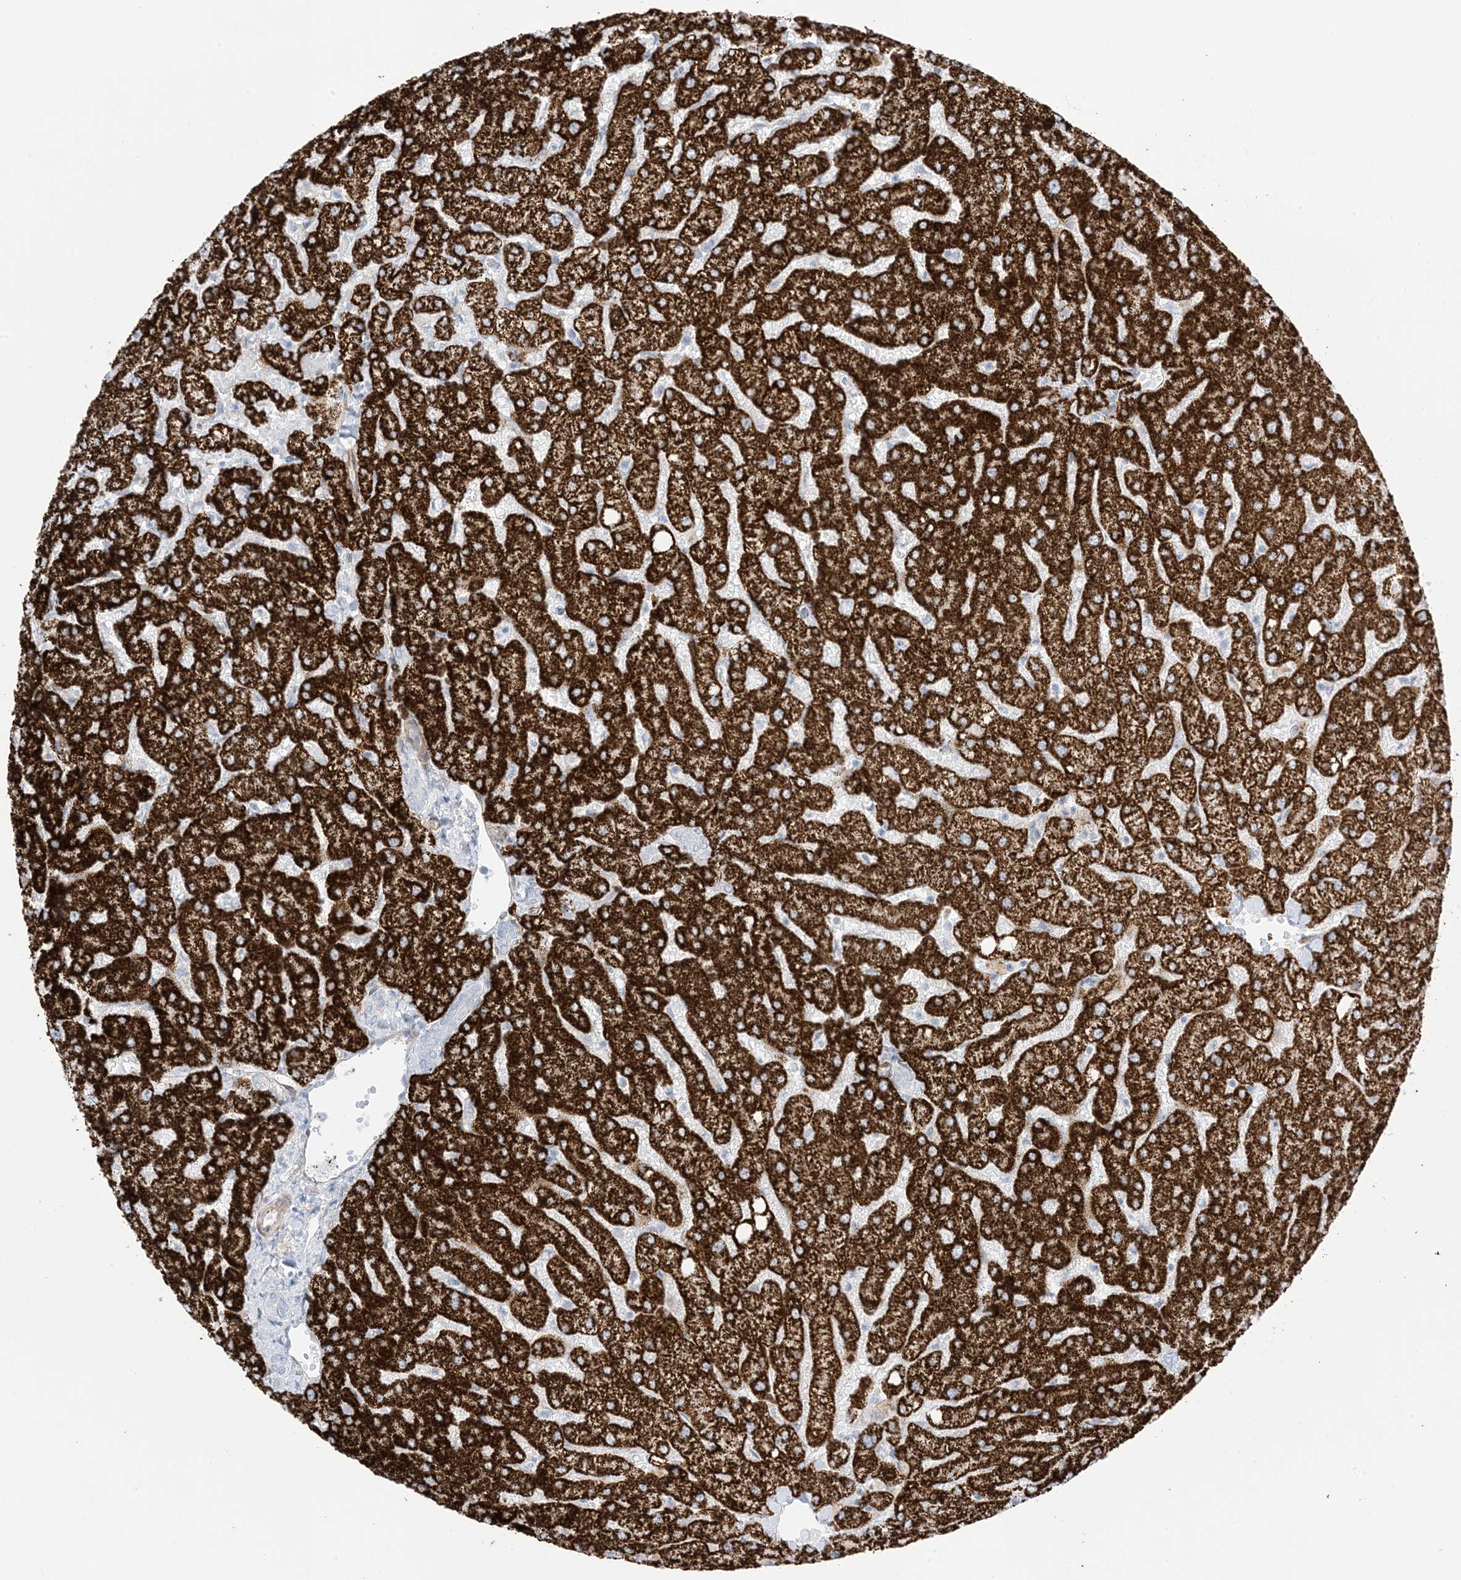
{"staining": {"intensity": "negative", "quantity": "none", "location": "none"}, "tissue": "liver", "cell_type": "Cholangiocytes", "image_type": "normal", "snomed": [{"axis": "morphology", "description": "Normal tissue, NOS"}, {"axis": "topography", "description": "Liver"}], "caption": "Image shows no protein staining in cholangiocytes of benign liver. Brightfield microscopy of immunohistochemistry stained with DAB (3,3'-diaminobenzidine) (brown) and hematoxylin (blue), captured at high magnification.", "gene": "PID1", "patient": {"sex": "female", "age": 54}}